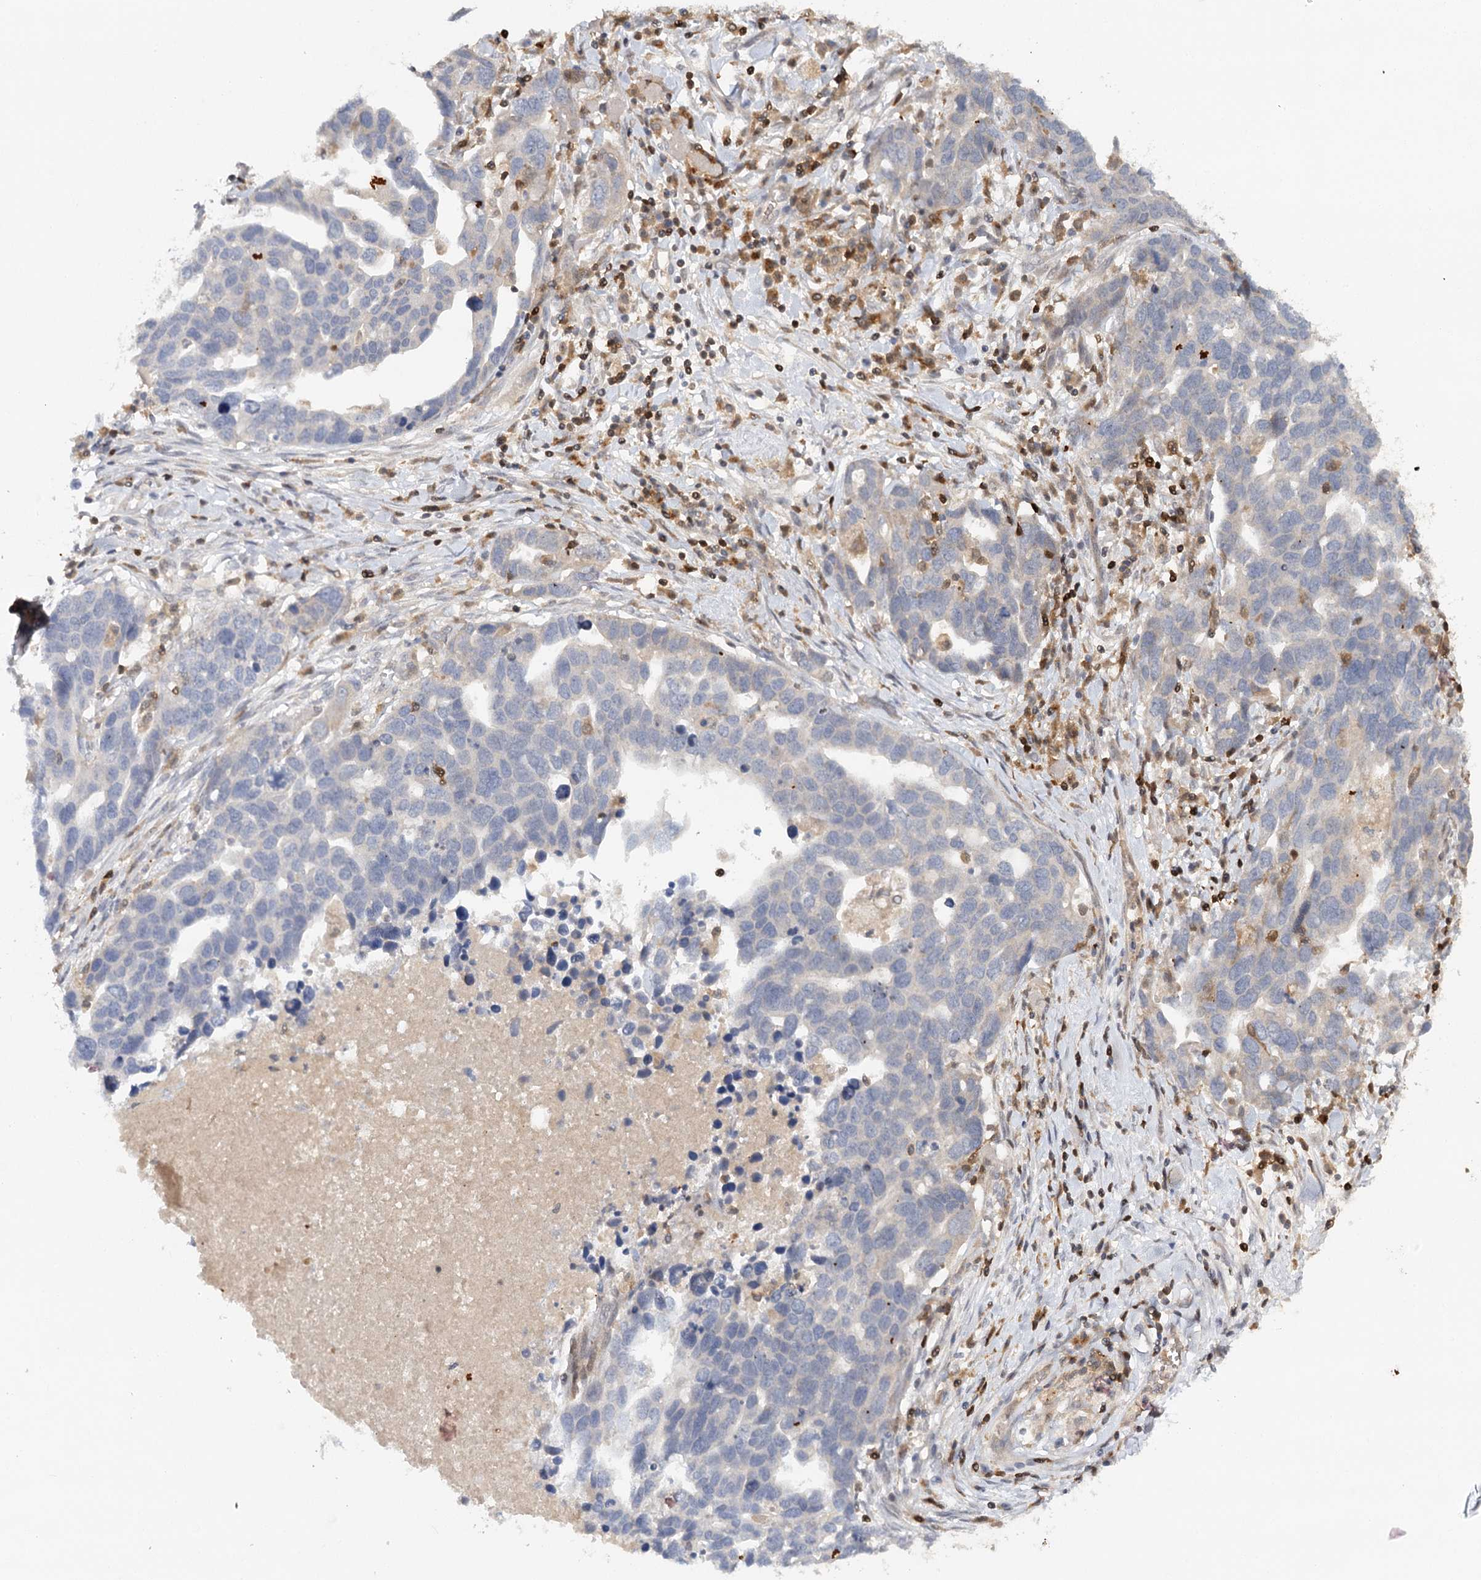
{"staining": {"intensity": "negative", "quantity": "none", "location": "none"}, "tissue": "ovarian cancer", "cell_type": "Tumor cells", "image_type": "cancer", "snomed": [{"axis": "morphology", "description": "Cystadenocarcinoma, serous, NOS"}, {"axis": "topography", "description": "Ovary"}], "caption": "Image shows no significant protein expression in tumor cells of ovarian cancer (serous cystadenocarcinoma).", "gene": "SLC41A2", "patient": {"sex": "female", "age": 54}}